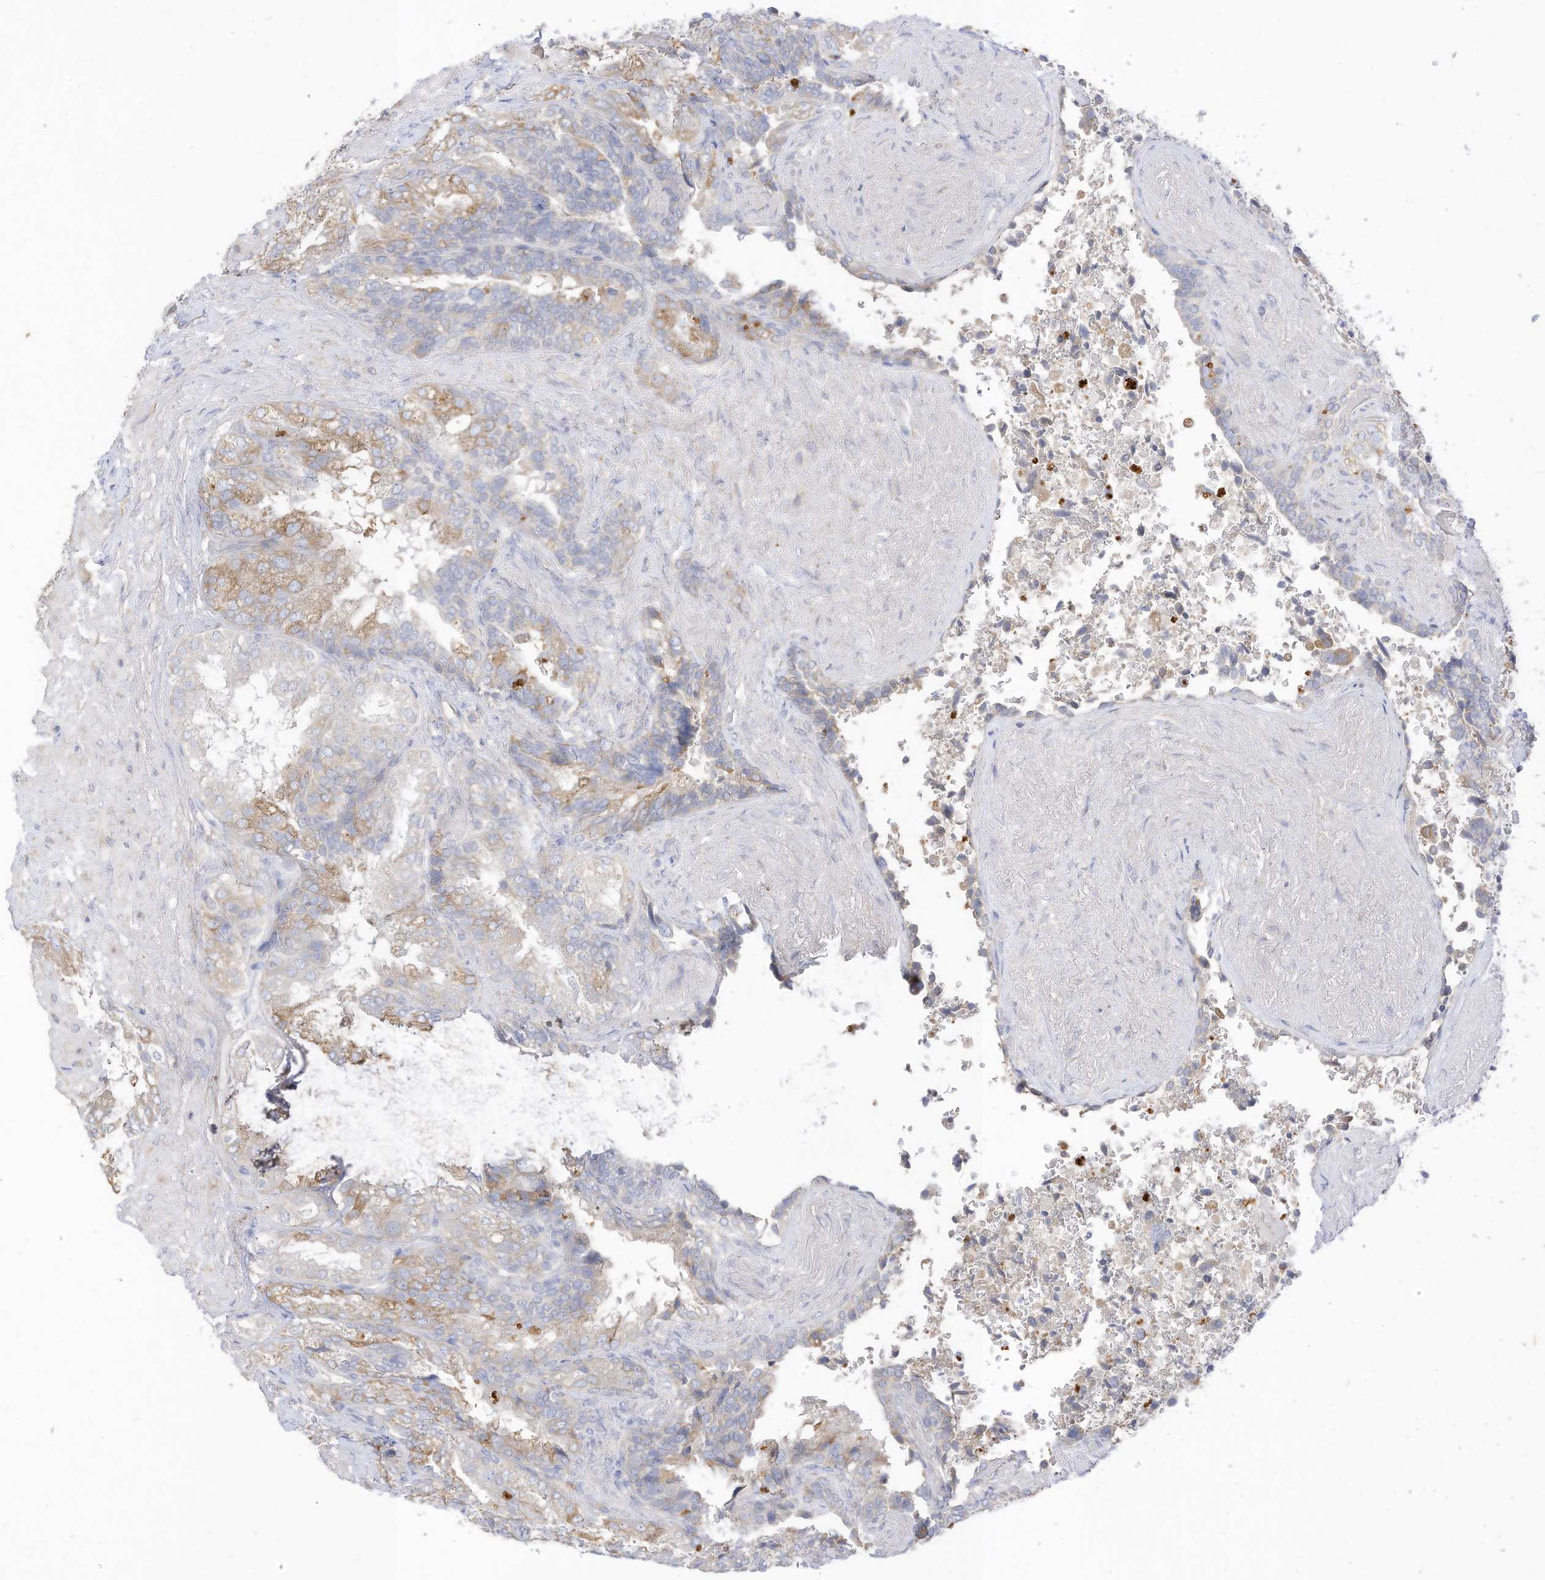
{"staining": {"intensity": "moderate", "quantity": "<25%", "location": "cytoplasmic/membranous"}, "tissue": "seminal vesicle", "cell_type": "Glandular cells", "image_type": "normal", "snomed": [{"axis": "morphology", "description": "Normal tissue, NOS"}, {"axis": "topography", "description": "Seminal veicle"}, {"axis": "topography", "description": "Peripheral nerve tissue"}], "caption": "DAB immunohistochemical staining of unremarkable seminal vesicle reveals moderate cytoplasmic/membranous protein expression in approximately <25% of glandular cells.", "gene": "RASA2", "patient": {"sex": "male", "age": 63}}